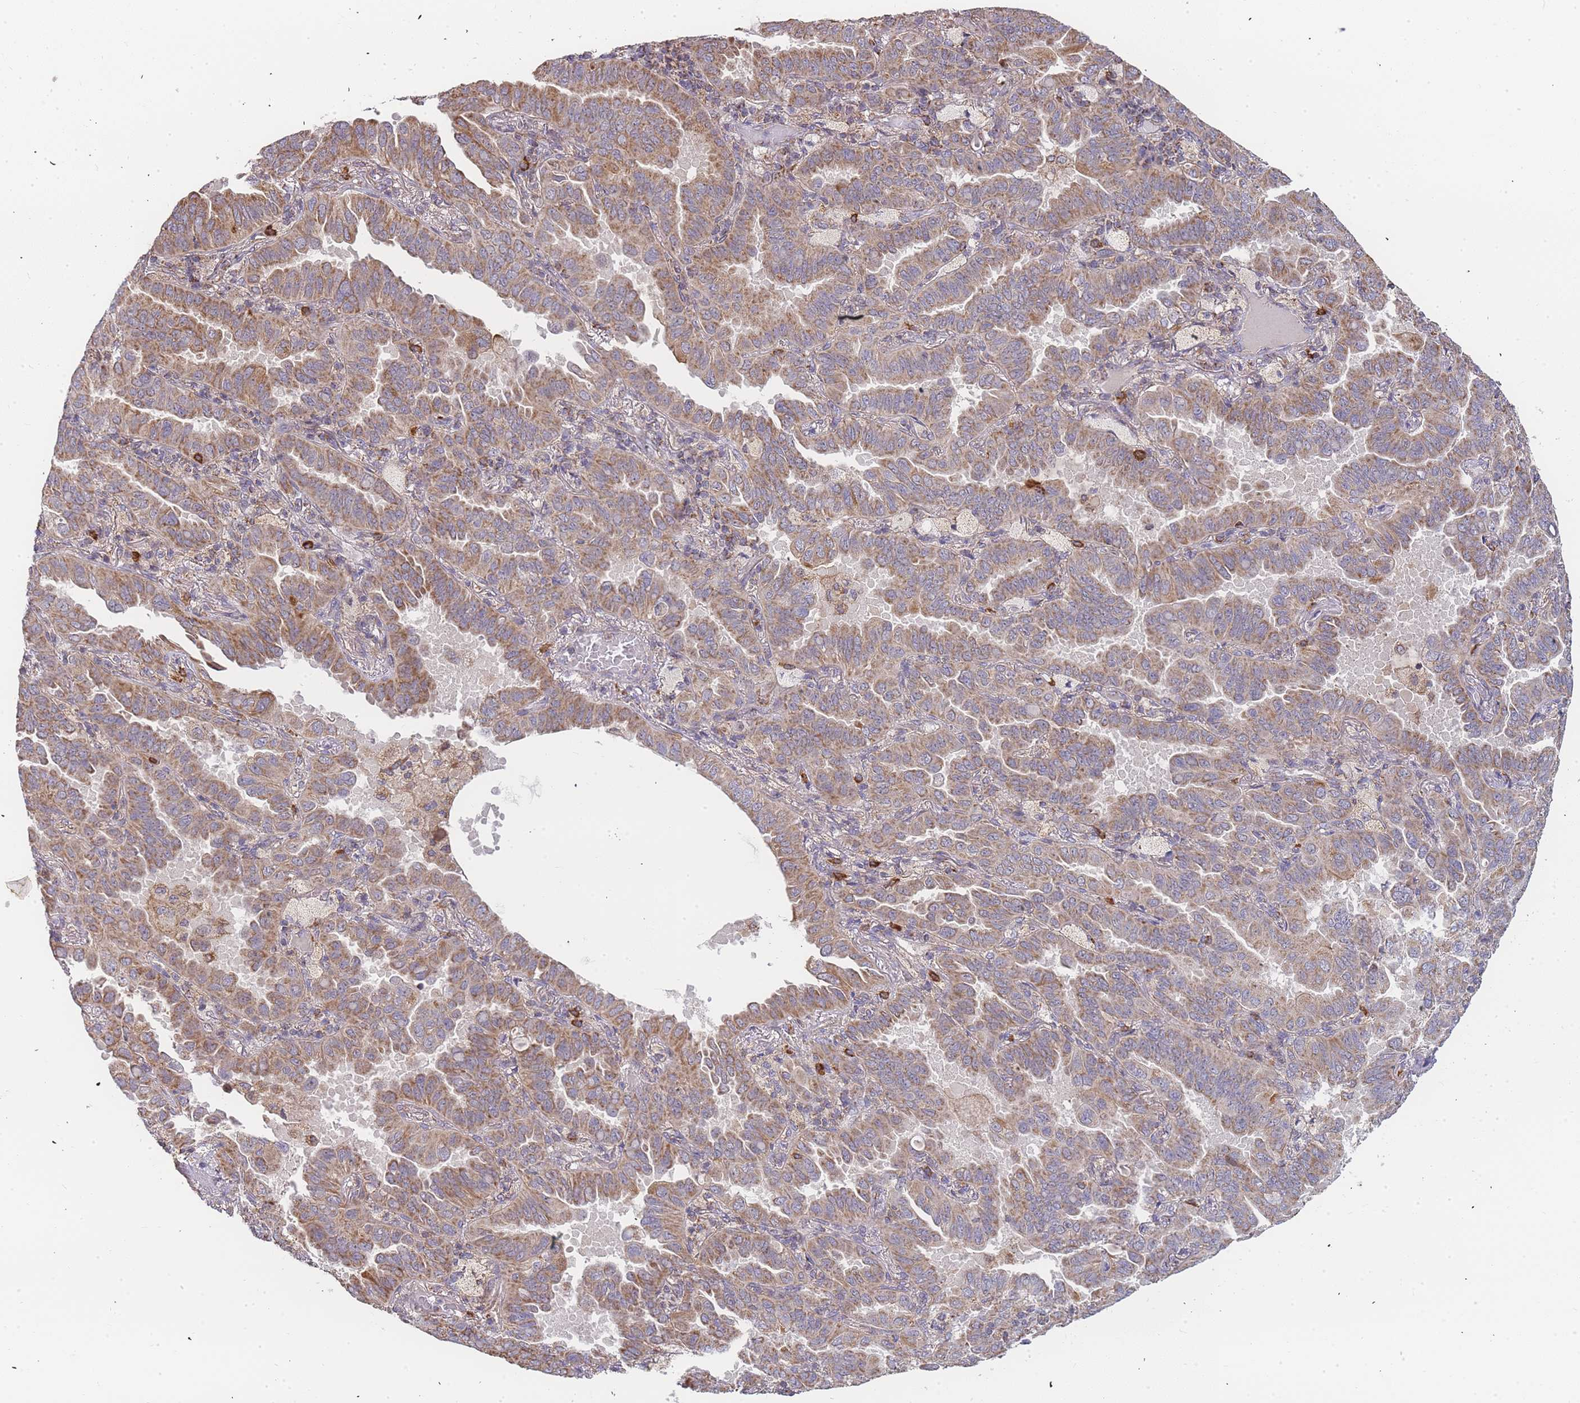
{"staining": {"intensity": "moderate", "quantity": ">75%", "location": "cytoplasmic/membranous"}, "tissue": "lung cancer", "cell_type": "Tumor cells", "image_type": "cancer", "snomed": [{"axis": "morphology", "description": "Adenocarcinoma, NOS"}, {"axis": "topography", "description": "Lung"}], "caption": "DAB (3,3'-diaminobenzidine) immunohistochemical staining of adenocarcinoma (lung) displays moderate cytoplasmic/membranous protein expression in about >75% of tumor cells. The protein of interest is stained brown, and the nuclei are stained in blue (DAB IHC with brightfield microscopy, high magnification).", "gene": "ADCY9", "patient": {"sex": "male", "age": 64}}